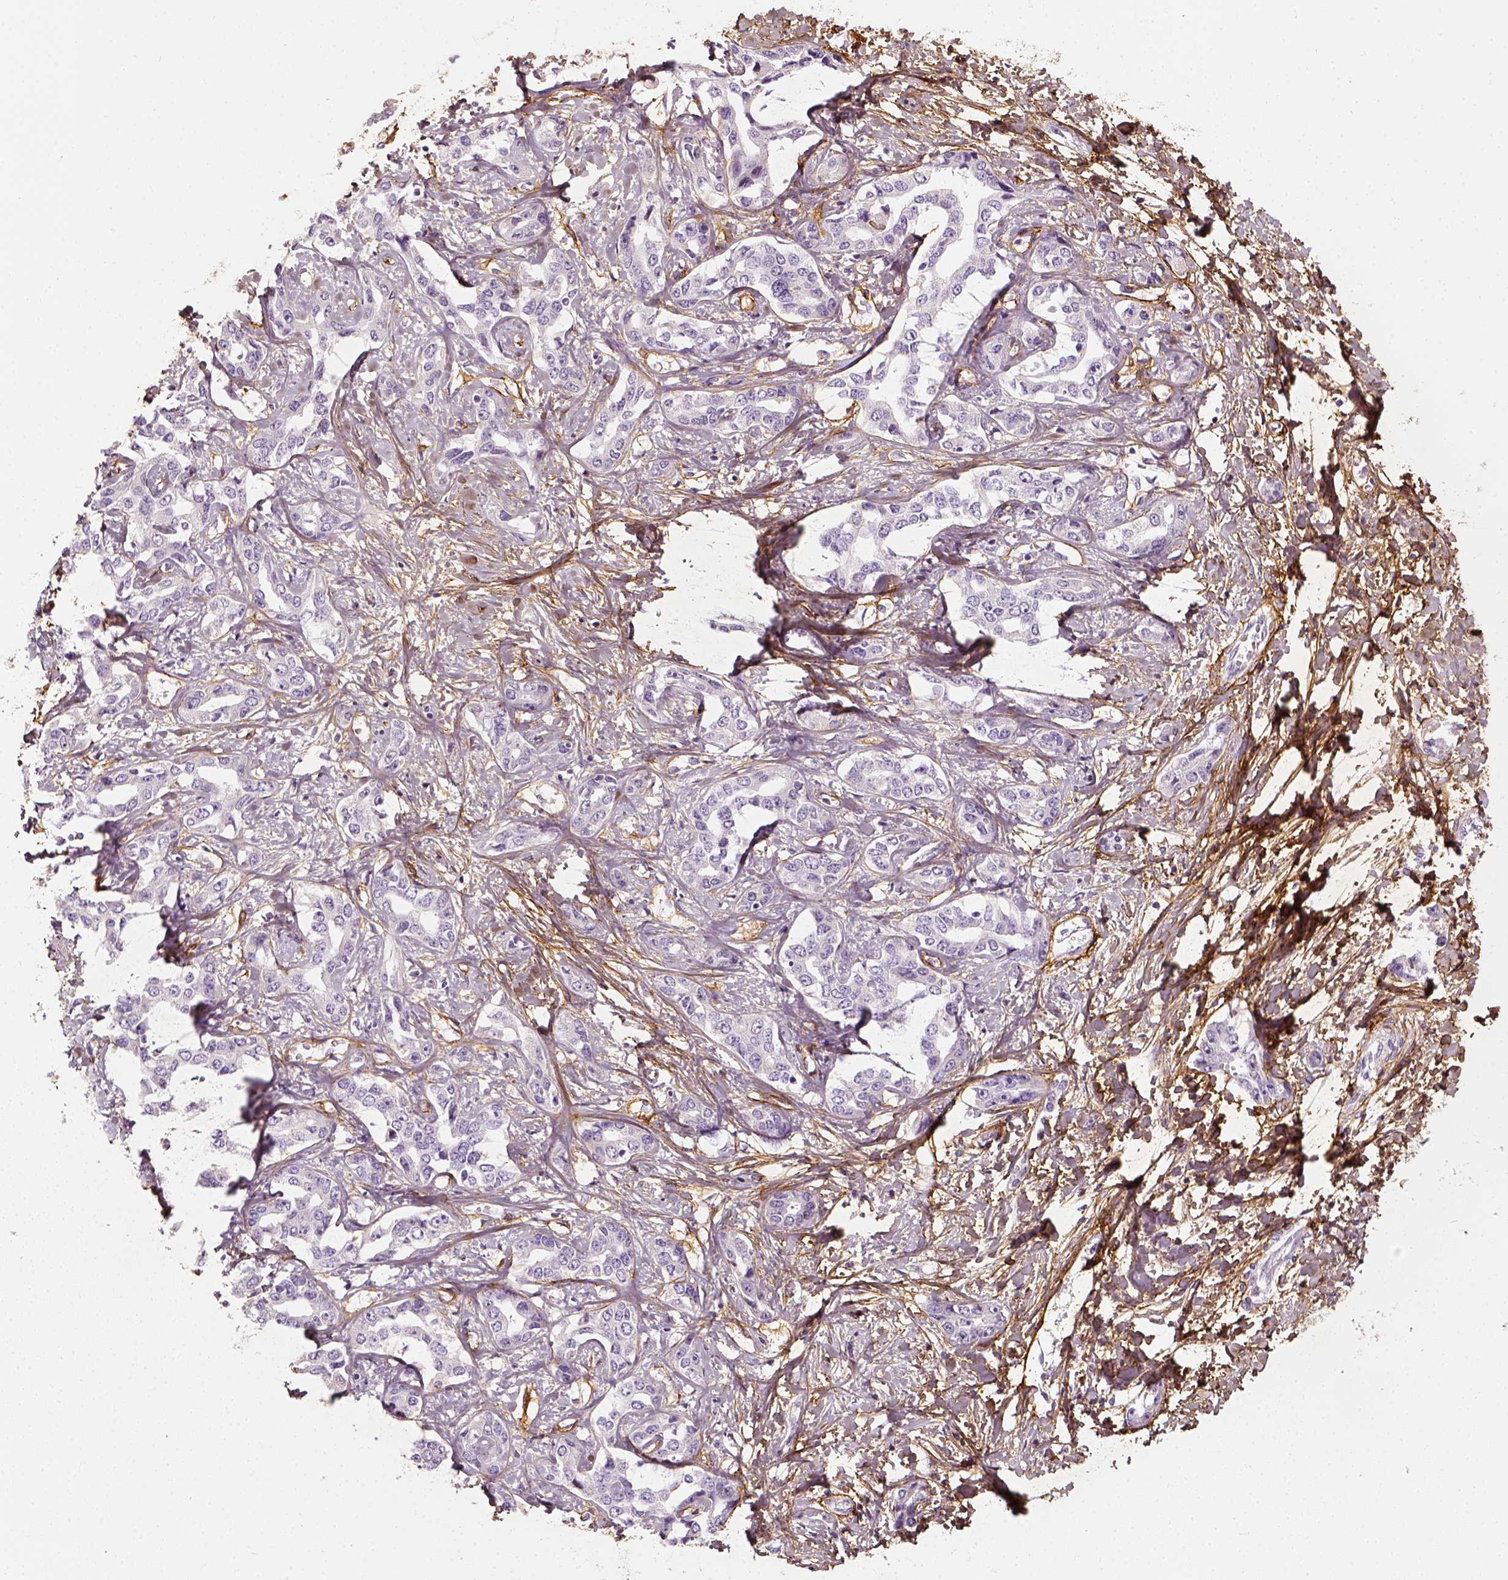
{"staining": {"intensity": "negative", "quantity": "none", "location": "none"}, "tissue": "liver cancer", "cell_type": "Tumor cells", "image_type": "cancer", "snomed": [{"axis": "morphology", "description": "Cholangiocarcinoma"}, {"axis": "topography", "description": "Liver"}], "caption": "Tumor cells are negative for protein expression in human cholangiocarcinoma (liver). (DAB (3,3'-diaminobenzidine) immunohistochemistry with hematoxylin counter stain).", "gene": "COL6A2", "patient": {"sex": "male", "age": 59}}